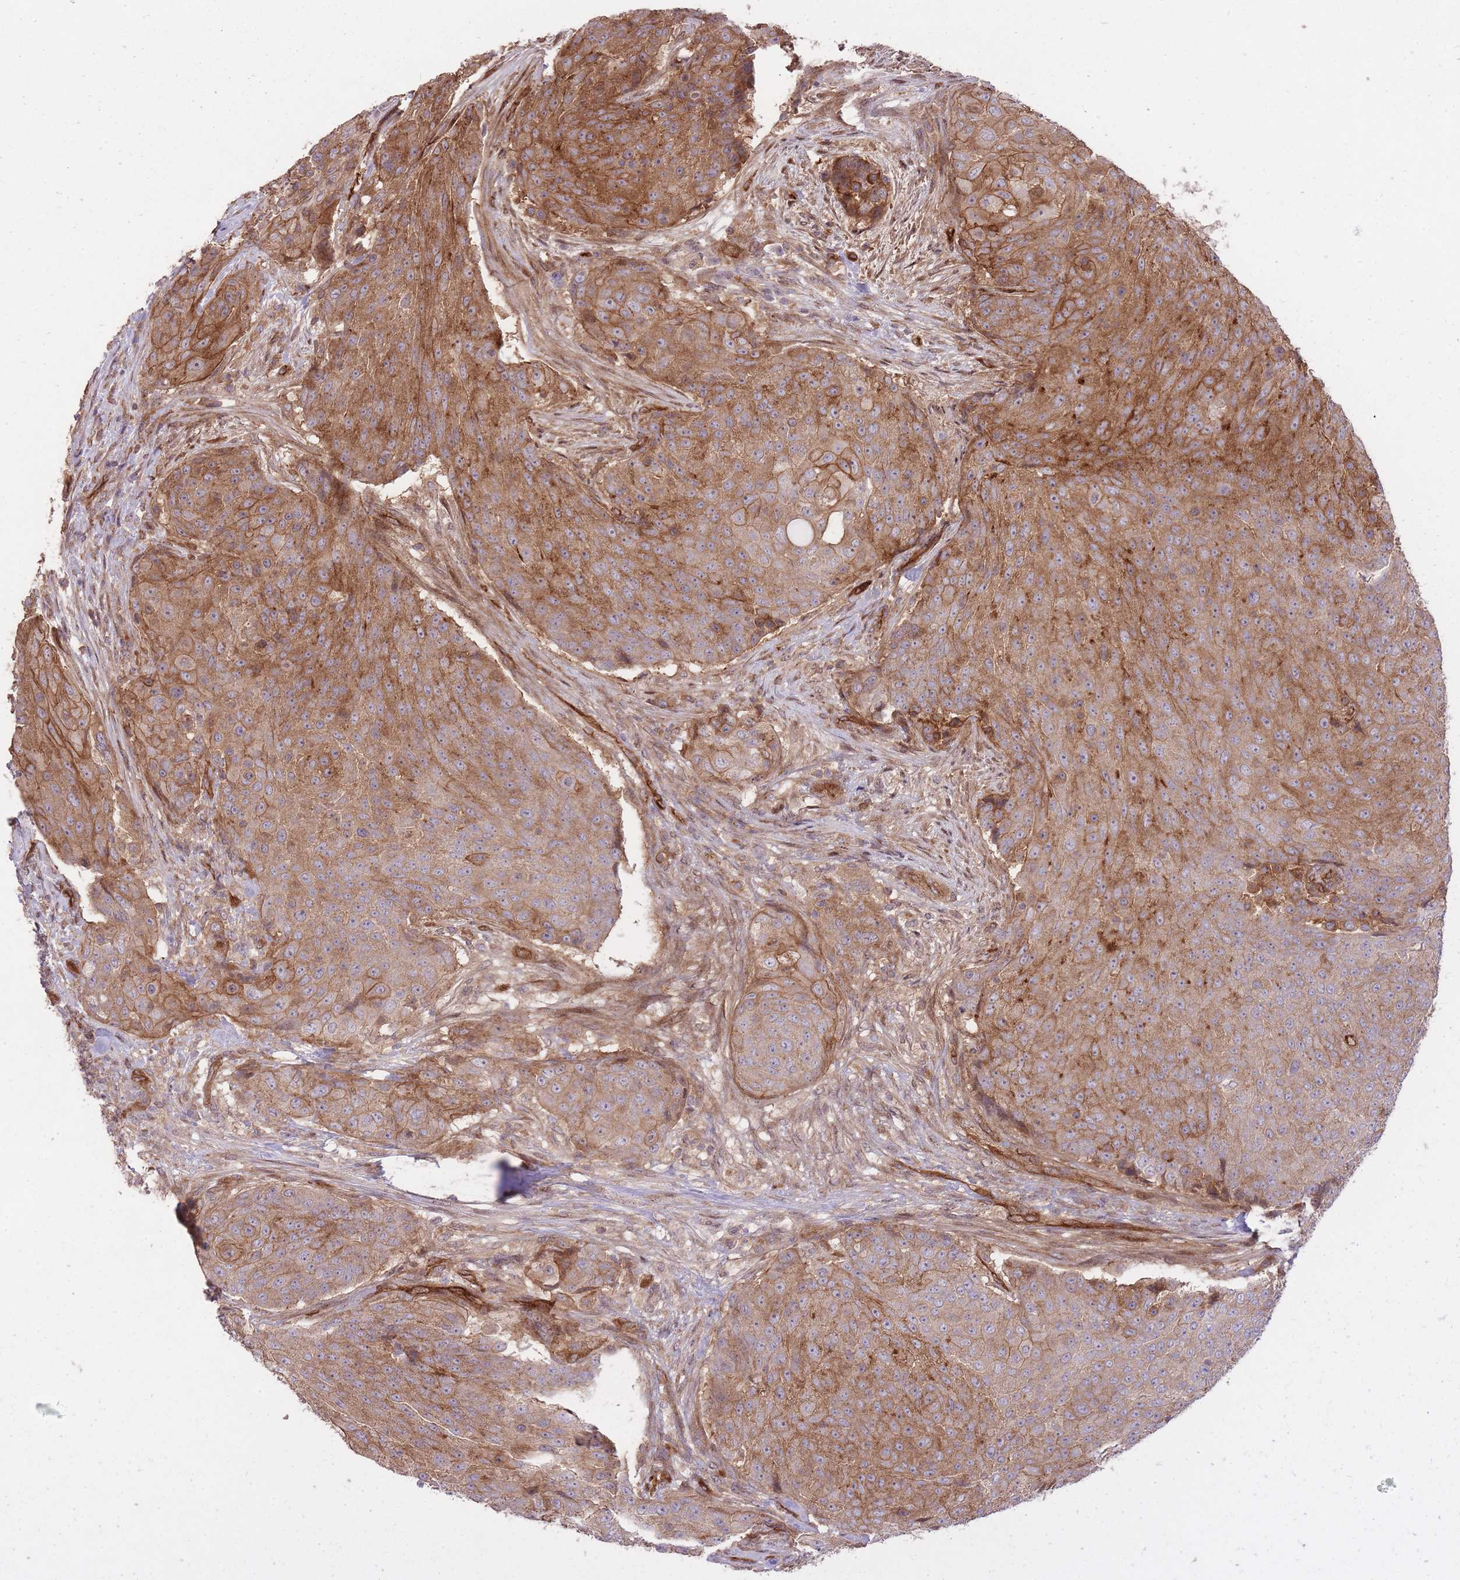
{"staining": {"intensity": "moderate", "quantity": ">75%", "location": "cytoplasmic/membranous"}, "tissue": "urothelial cancer", "cell_type": "Tumor cells", "image_type": "cancer", "snomed": [{"axis": "morphology", "description": "Urothelial carcinoma, High grade"}, {"axis": "topography", "description": "Urinary bladder"}], "caption": "Immunohistochemical staining of urothelial cancer demonstrates medium levels of moderate cytoplasmic/membranous positivity in about >75% of tumor cells.", "gene": "PLD1", "patient": {"sex": "female", "age": 63}}